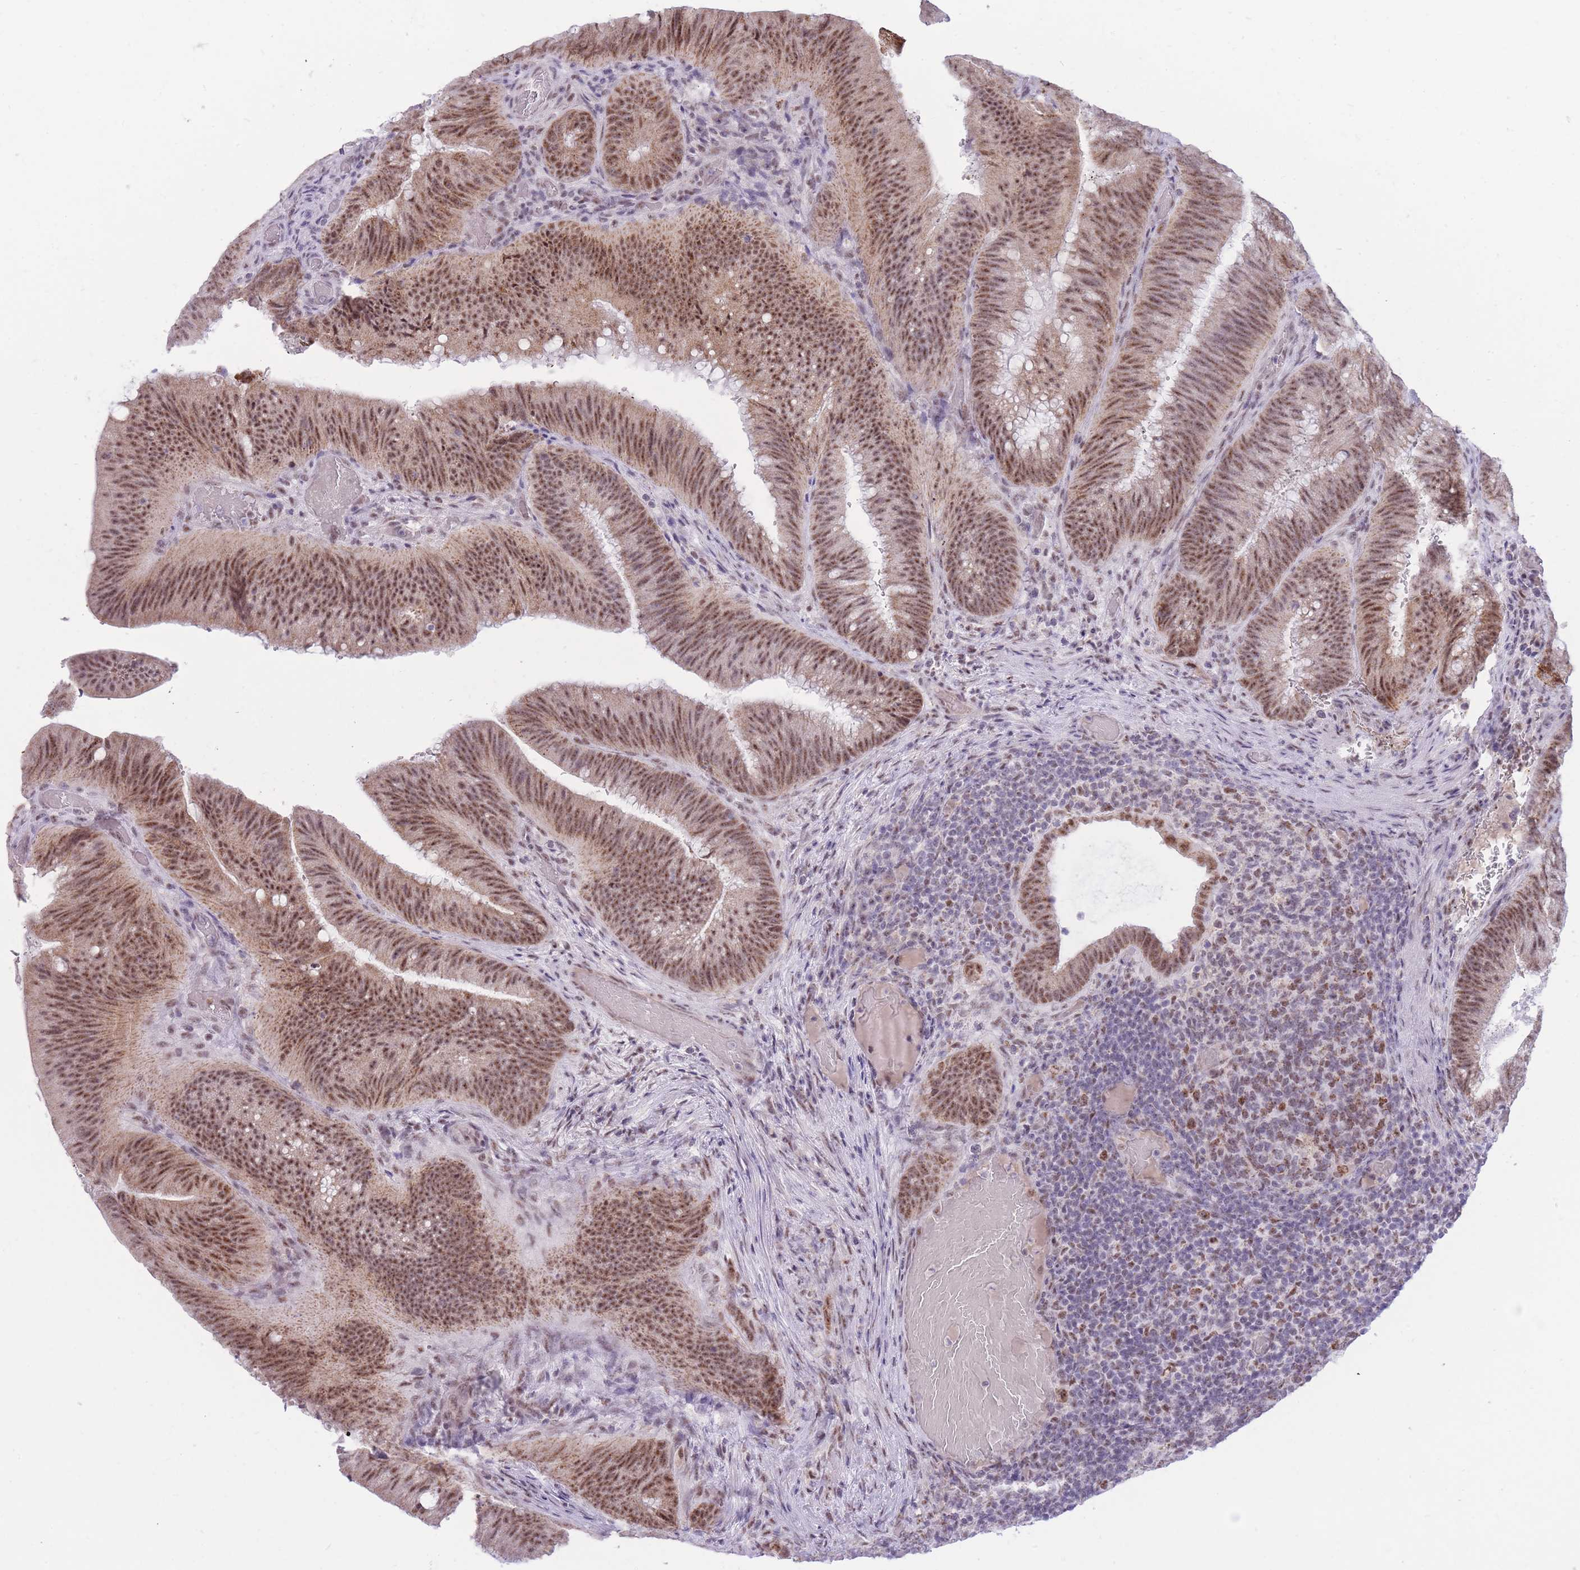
{"staining": {"intensity": "moderate", "quantity": ">75%", "location": "cytoplasmic/membranous,nuclear"}, "tissue": "colorectal cancer", "cell_type": "Tumor cells", "image_type": "cancer", "snomed": [{"axis": "morphology", "description": "Adenocarcinoma, NOS"}, {"axis": "topography", "description": "Colon"}], "caption": "High-magnification brightfield microscopy of colorectal cancer (adenocarcinoma) stained with DAB (3,3'-diaminobenzidine) (brown) and counterstained with hematoxylin (blue). tumor cells exhibit moderate cytoplasmic/membranous and nuclear expression is identified in about>75% of cells.", "gene": "CYP2B6", "patient": {"sex": "female", "age": 43}}